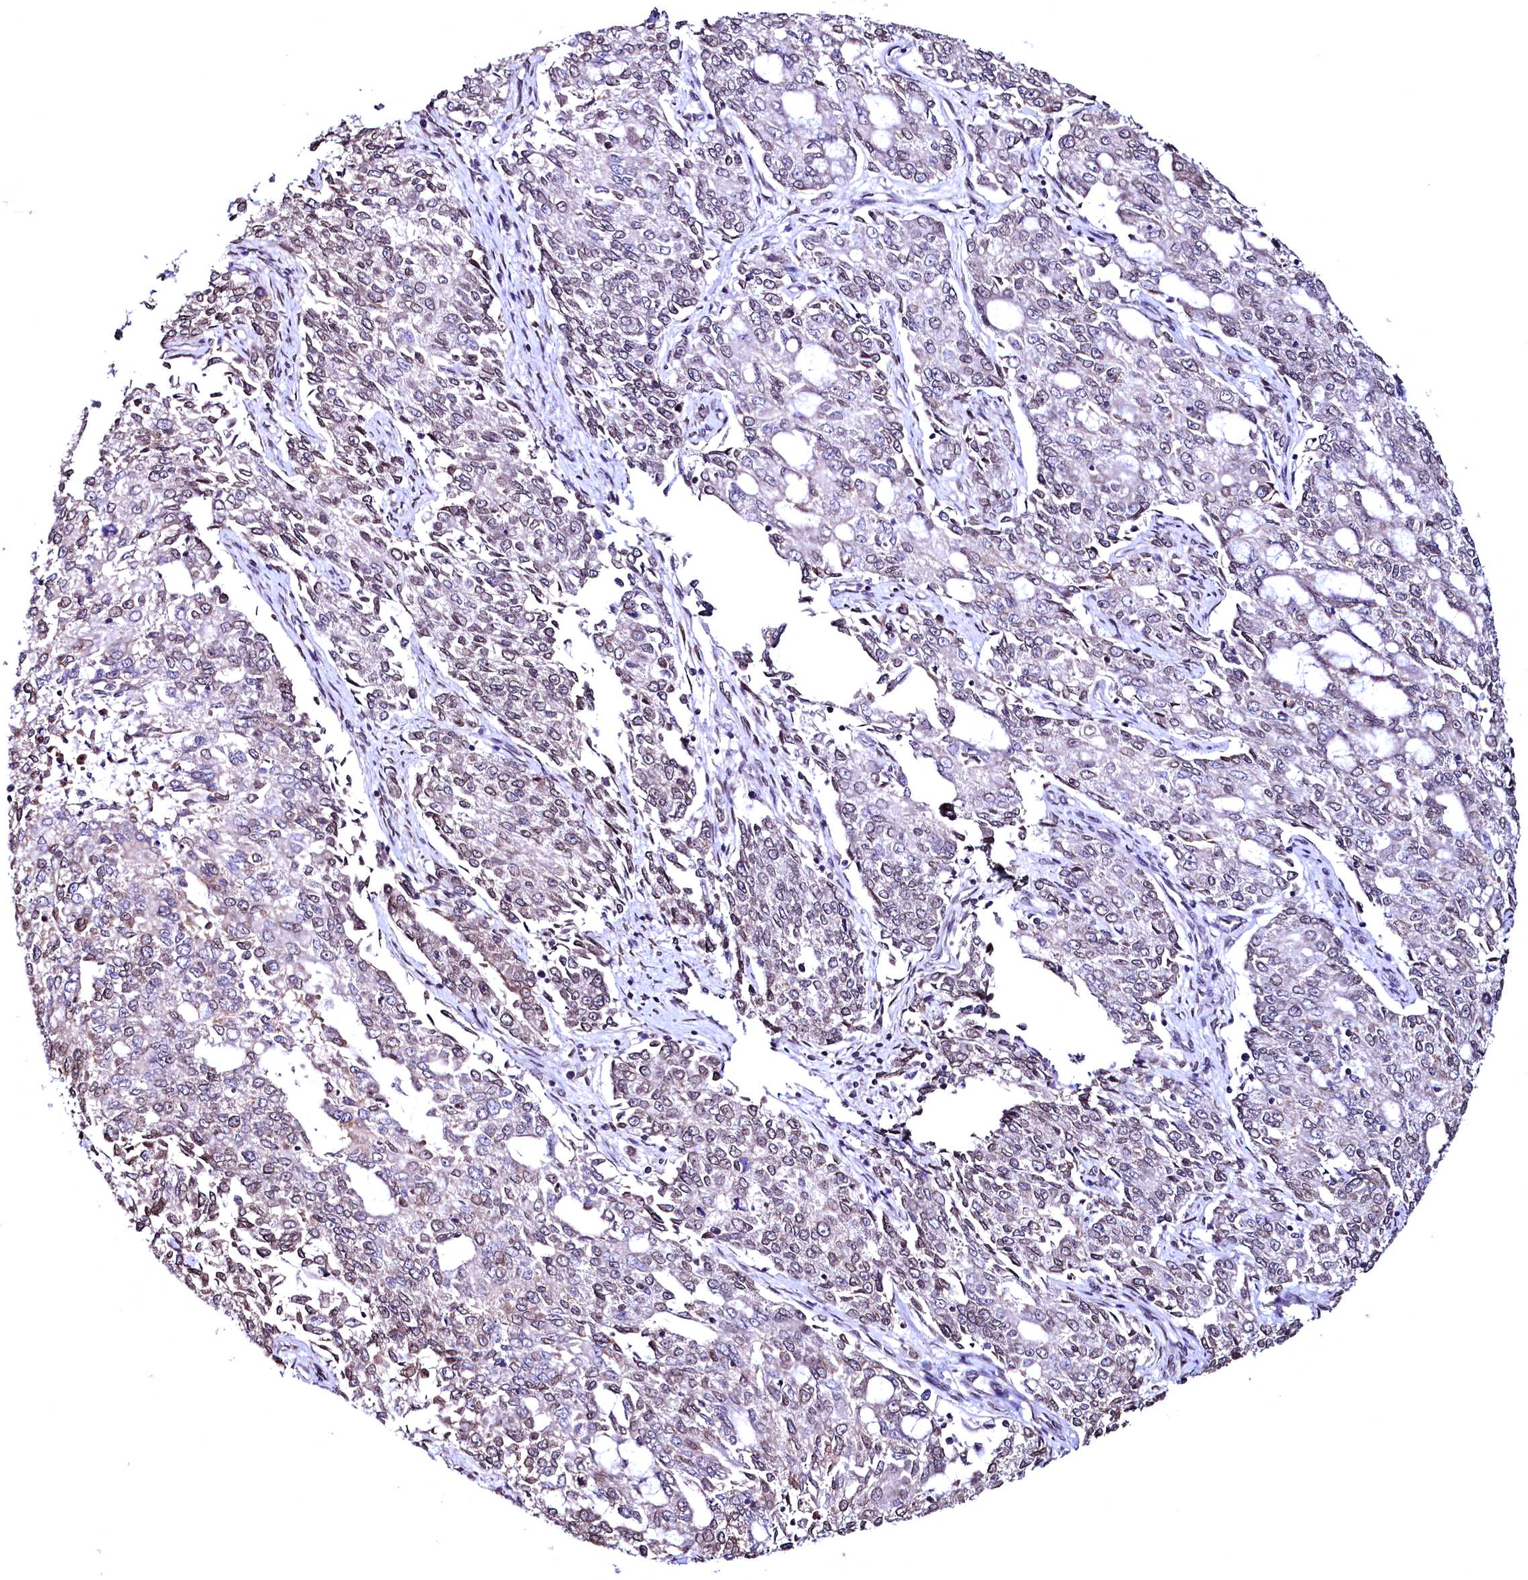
{"staining": {"intensity": "weak", "quantity": "25%-75%", "location": "cytoplasmic/membranous,nuclear"}, "tissue": "endometrial cancer", "cell_type": "Tumor cells", "image_type": "cancer", "snomed": [{"axis": "morphology", "description": "Adenocarcinoma, NOS"}, {"axis": "topography", "description": "Endometrium"}], "caption": "Immunohistochemical staining of human adenocarcinoma (endometrial) reveals low levels of weak cytoplasmic/membranous and nuclear protein staining in about 25%-75% of tumor cells.", "gene": "HAND1", "patient": {"sex": "female", "age": 50}}